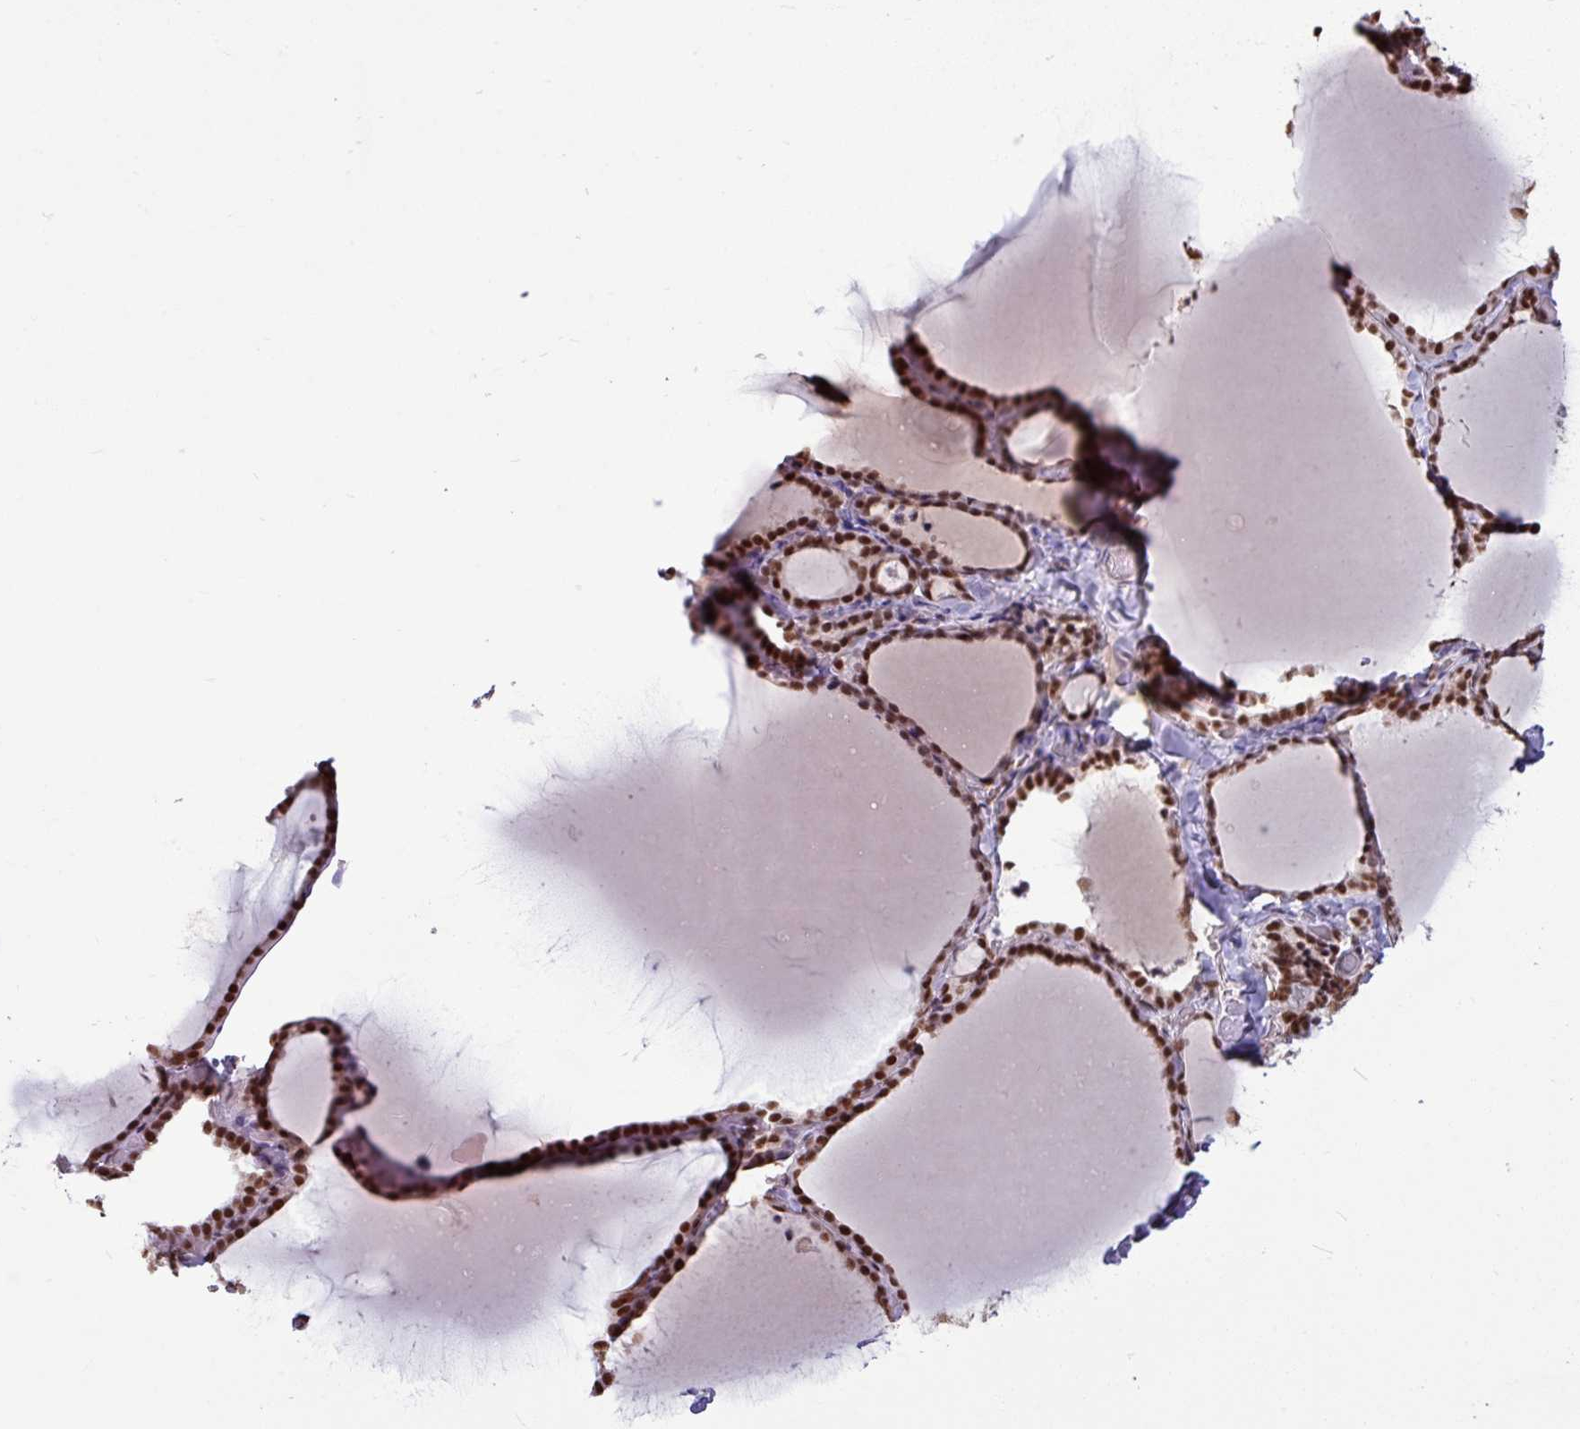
{"staining": {"intensity": "strong", "quantity": ">75%", "location": "nuclear"}, "tissue": "thyroid gland", "cell_type": "Glandular cells", "image_type": "normal", "snomed": [{"axis": "morphology", "description": "Normal tissue, NOS"}, {"axis": "topography", "description": "Thyroid gland"}], "caption": "A high-resolution micrograph shows immunohistochemistry staining of benign thyroid gland, which reveals strong nuclear staining in about >75% of glandular cells. Ihc stains the protein of interest in brown and the nuclei are stained blue.", "gene": "TDG", "patient": {"sex": "female", "age": 22}}